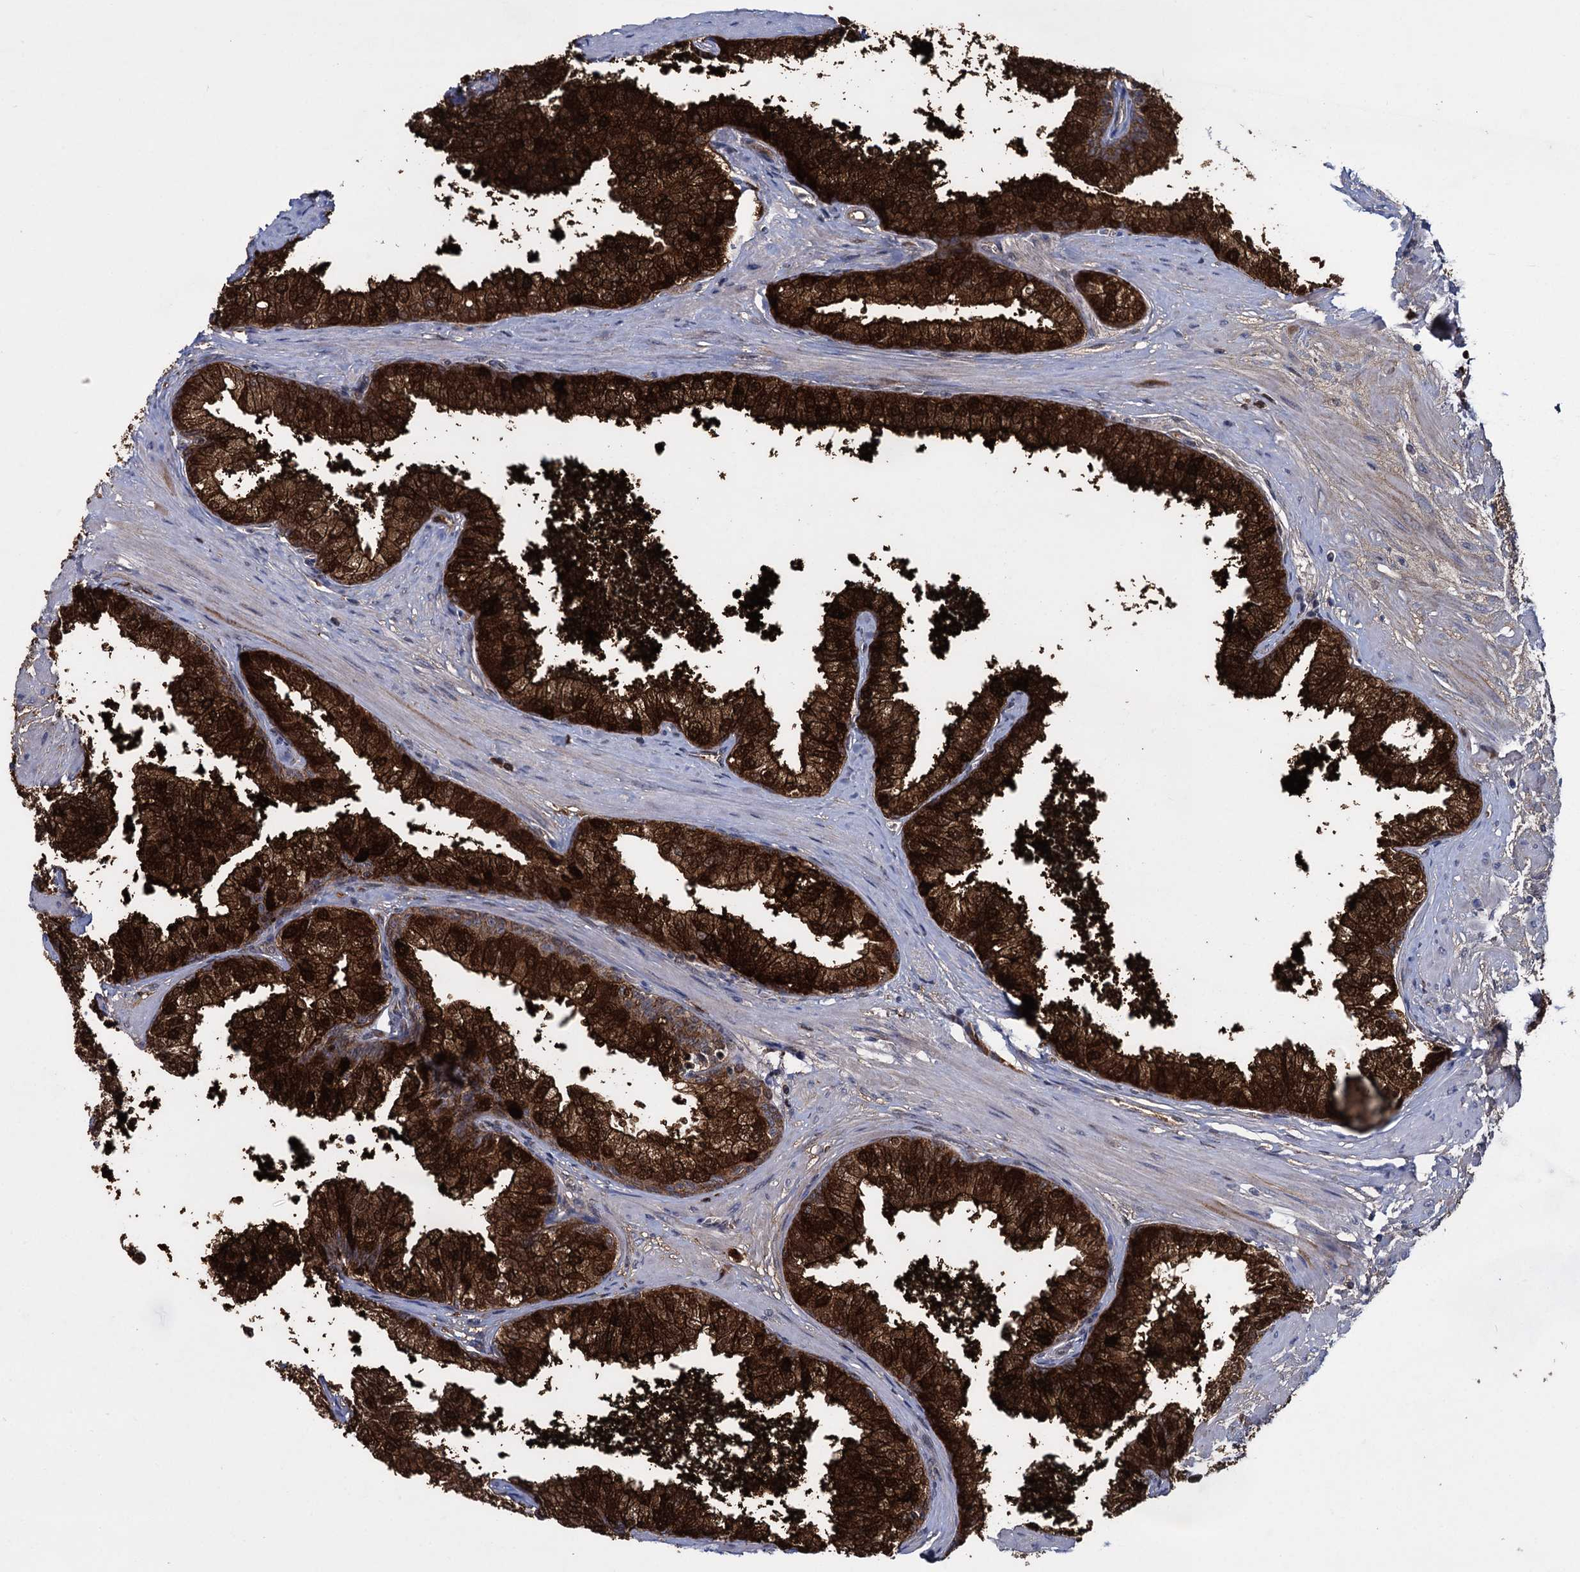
{"staining": {"intensity": "strong", "quantity": ">75%", "location": "cytoplasmic/membranous,nuclear"}, "tissue": "prostate", "cell_type": "Glandular cells", "image_type": "normal", "snomed": [{"axis": "morphology", "description": "Normal tissue, NOS"}, {"axis": "topography", "description": "Prostate"}], "caption": "Glandular cells reveal high levels of strong cytoplasmic/membranous,nuclear positivity in about >75% of cells in normal prostate.", "gene": "GLO1", "patient": {"sex": "male", "age": 60}}